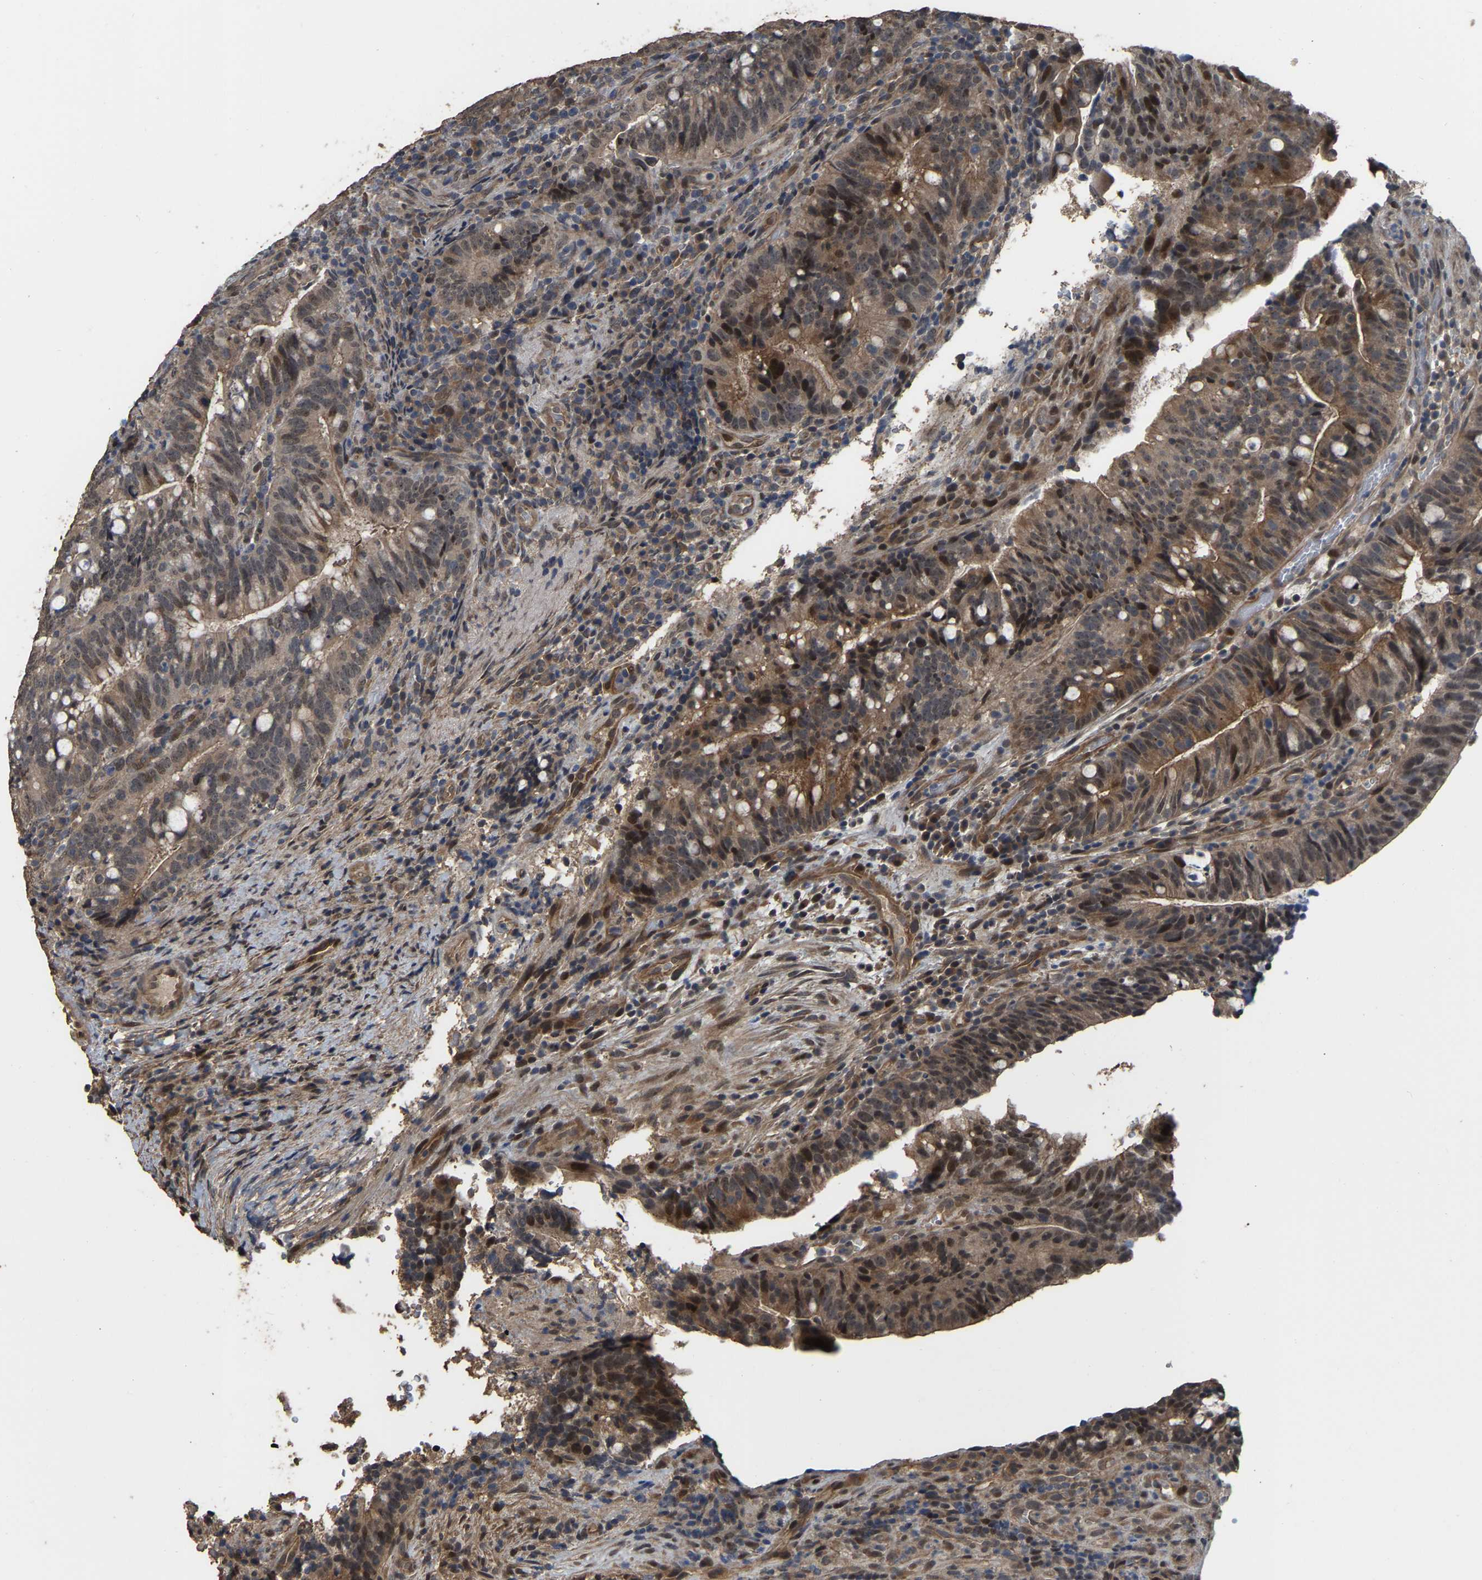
{"staining": {"intensity": "moderate", "quantity": ">75%", "location": "cytoplasmic/membranous,nuclear"}, "tissue": "colorectal cancer", "cell_type": "Tumor cells", "image_type": "cancer", "snomed": [{"axis": "morphology", "description": "Adenocarcinoma, NOS"}, {"axis": "topography", "description": "Colon"}], "caption": "A histopathology image of colorectal cancer (adenocarcinoma) stained for a protein reveals moderate cytoplasmic/membranous and nuclear brown staining in tumor cells. The protein is shown in brown color, while the nuclei are stained blue.", "gene": "ARHGAP23", "patient": {"sex": "female", "age": 66}}